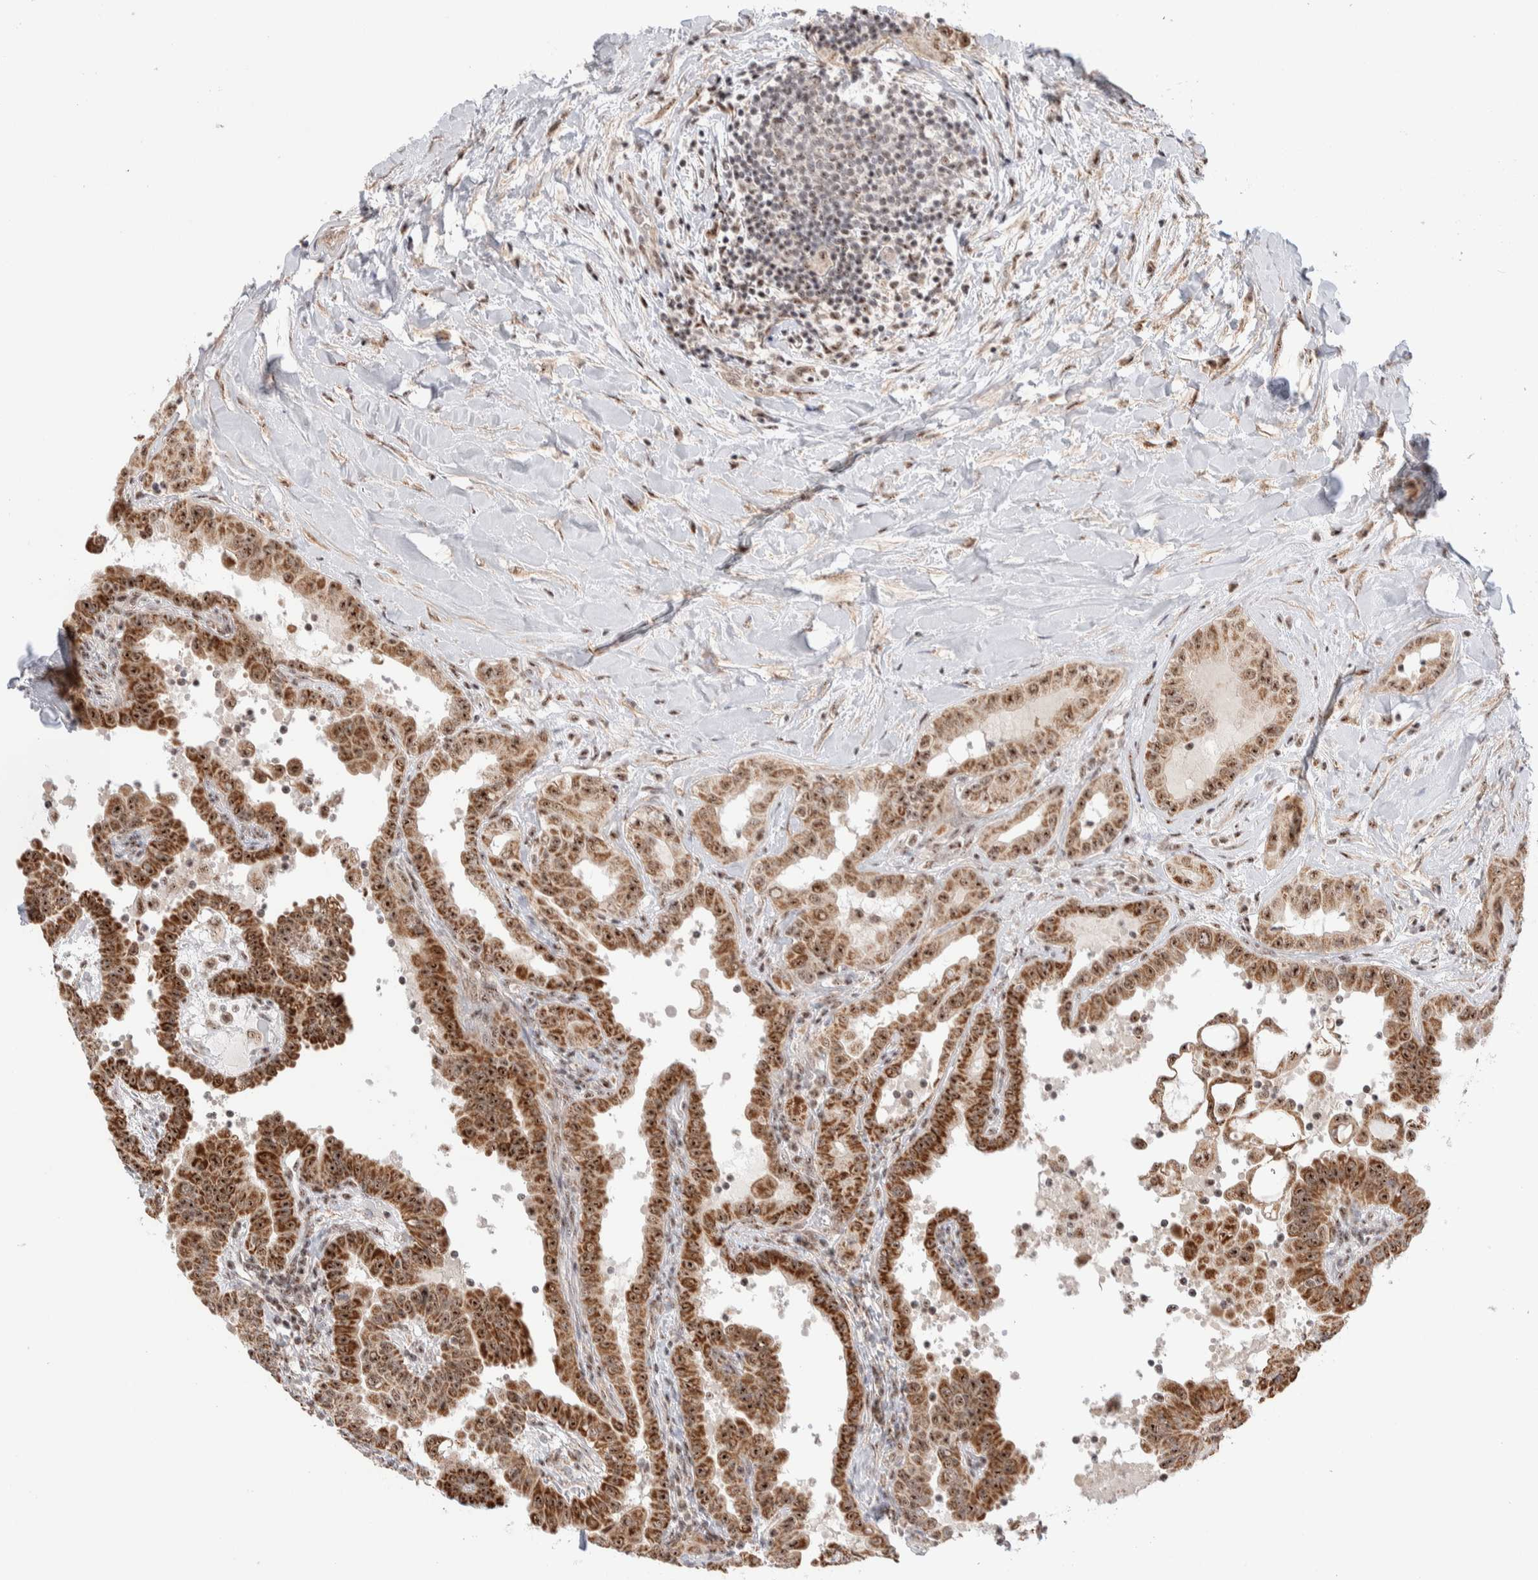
{"staining": {"intensity": "moderate", "quantity": ">75%", "location": "cytoplasmic/membranous,nuclear"}, "tissue": "thyroid cancer", "cell_type": "Tumor cells", "image_type": "cancer", "snomed": [{"axis": "morphology", "description": "Papillary adenocarcinoma, NOS"}, {"axis": "topography", "description": "Thyroid gland"}], "caption": "Protein expression analysis of papillary adenocarcinoma (thyroid) reveals moderate cytoplasmic/membranous and nuclear staining in approximately >75% of tumor cells. Nuclei are stained in blue.", "gene": "ZNF695", "patient": {"sex": "male", "age": 33}}